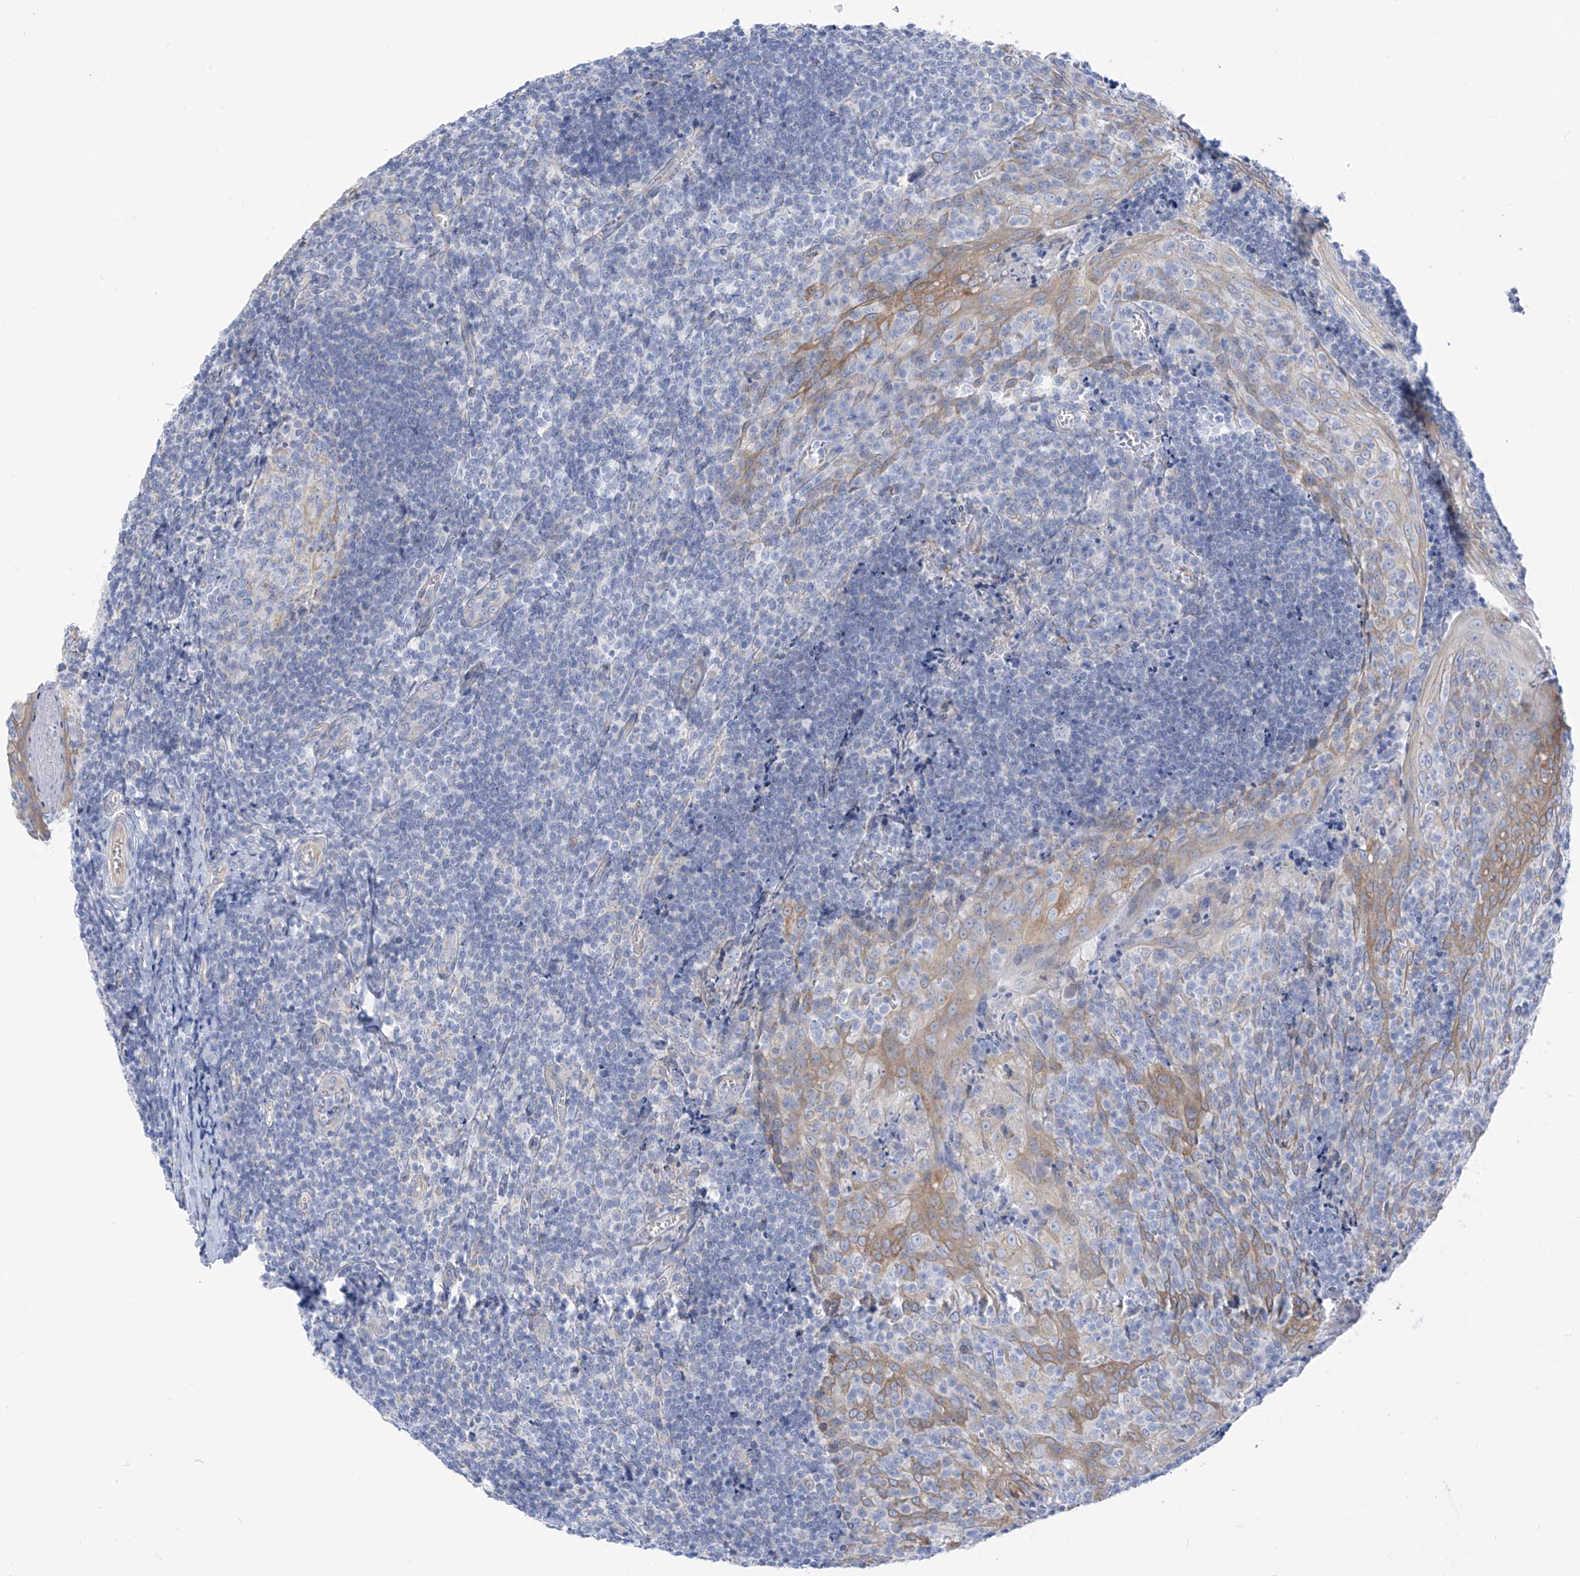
{"staining": {"intensity": "negative", "quantity": "none", "location": "none"}, "tissue": "tonsil", "cell_type": "Germinal center cells", "image_type": "normal", "snomed": [{"axis": "morphology", "description": "Normal tissue, NOS"}, {"axis": "topography", "description": "Tonsil"}], "caption": "Benign tonsil was stained to show a protein in brown. There is no significant expression in germinal center cells.", "gene": "RCN2", "patient": {"sex": "male", "age": 27}}